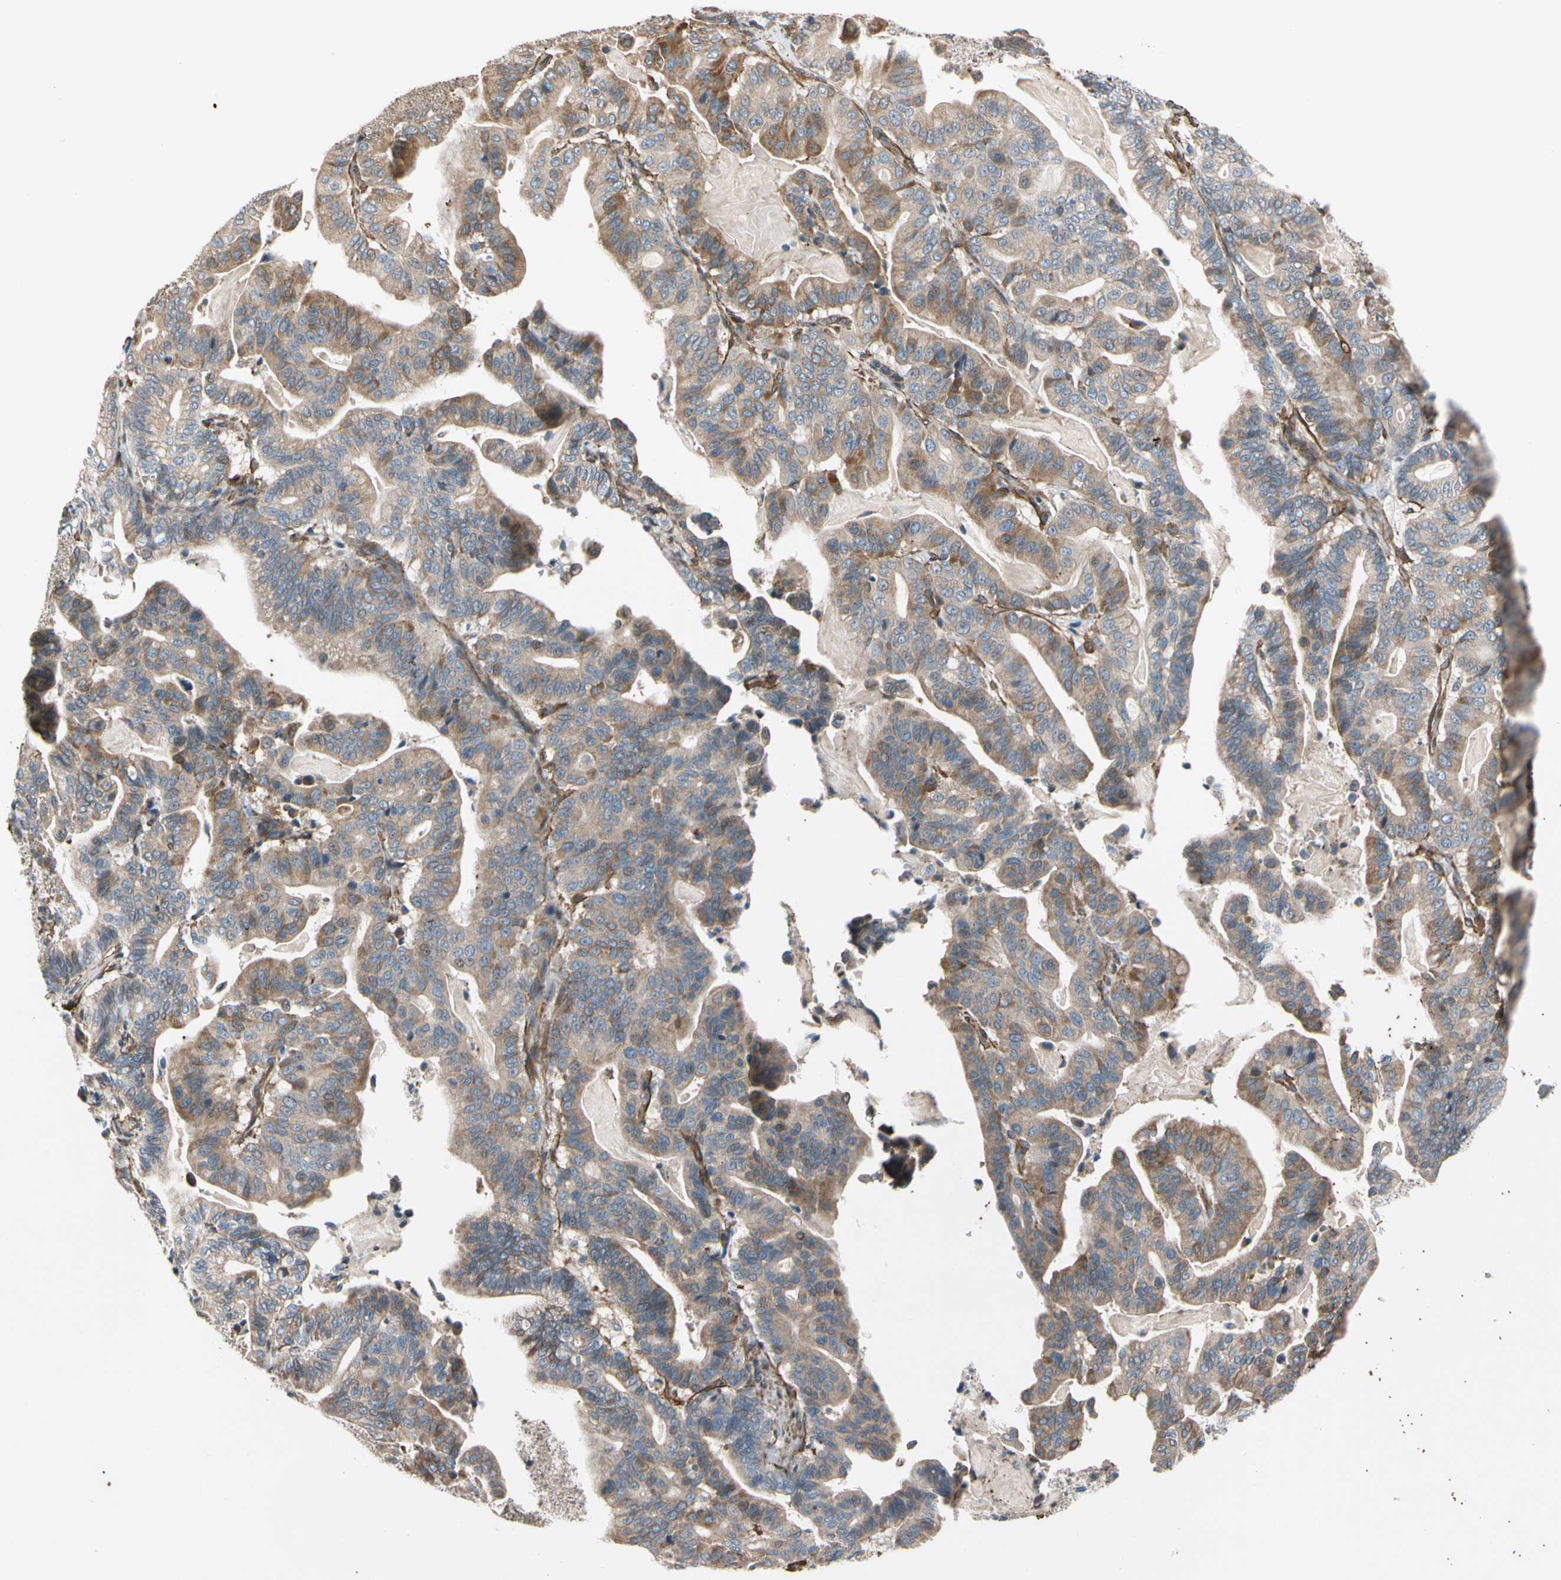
{"staining": {"intensity": "moderate", "quantity": ">75%", "location": "cytoplasmic/membranous"}, "tissue": "pancreatic cancer", "cell_type": "Tumor cells", "image_type": "cancer", "snomed": [{"axis": "morphology", "description": "Adenocarcinoma, NOS"}, {"axis": "topography", "description": "Pancreas"}], "caption": "Brown immunohistochemical staining in pancreatic cancer demonstrates moderate cytoplasmic/membranous staining in approximately >75% of tumor cells. The protein of interest is stained brown, and the nuclei are stained in blue (DAB IHC with brightfield microscopy, high magnification).", "gene": "LIMK2", "patient": {"sex": "male", "age": 63}}